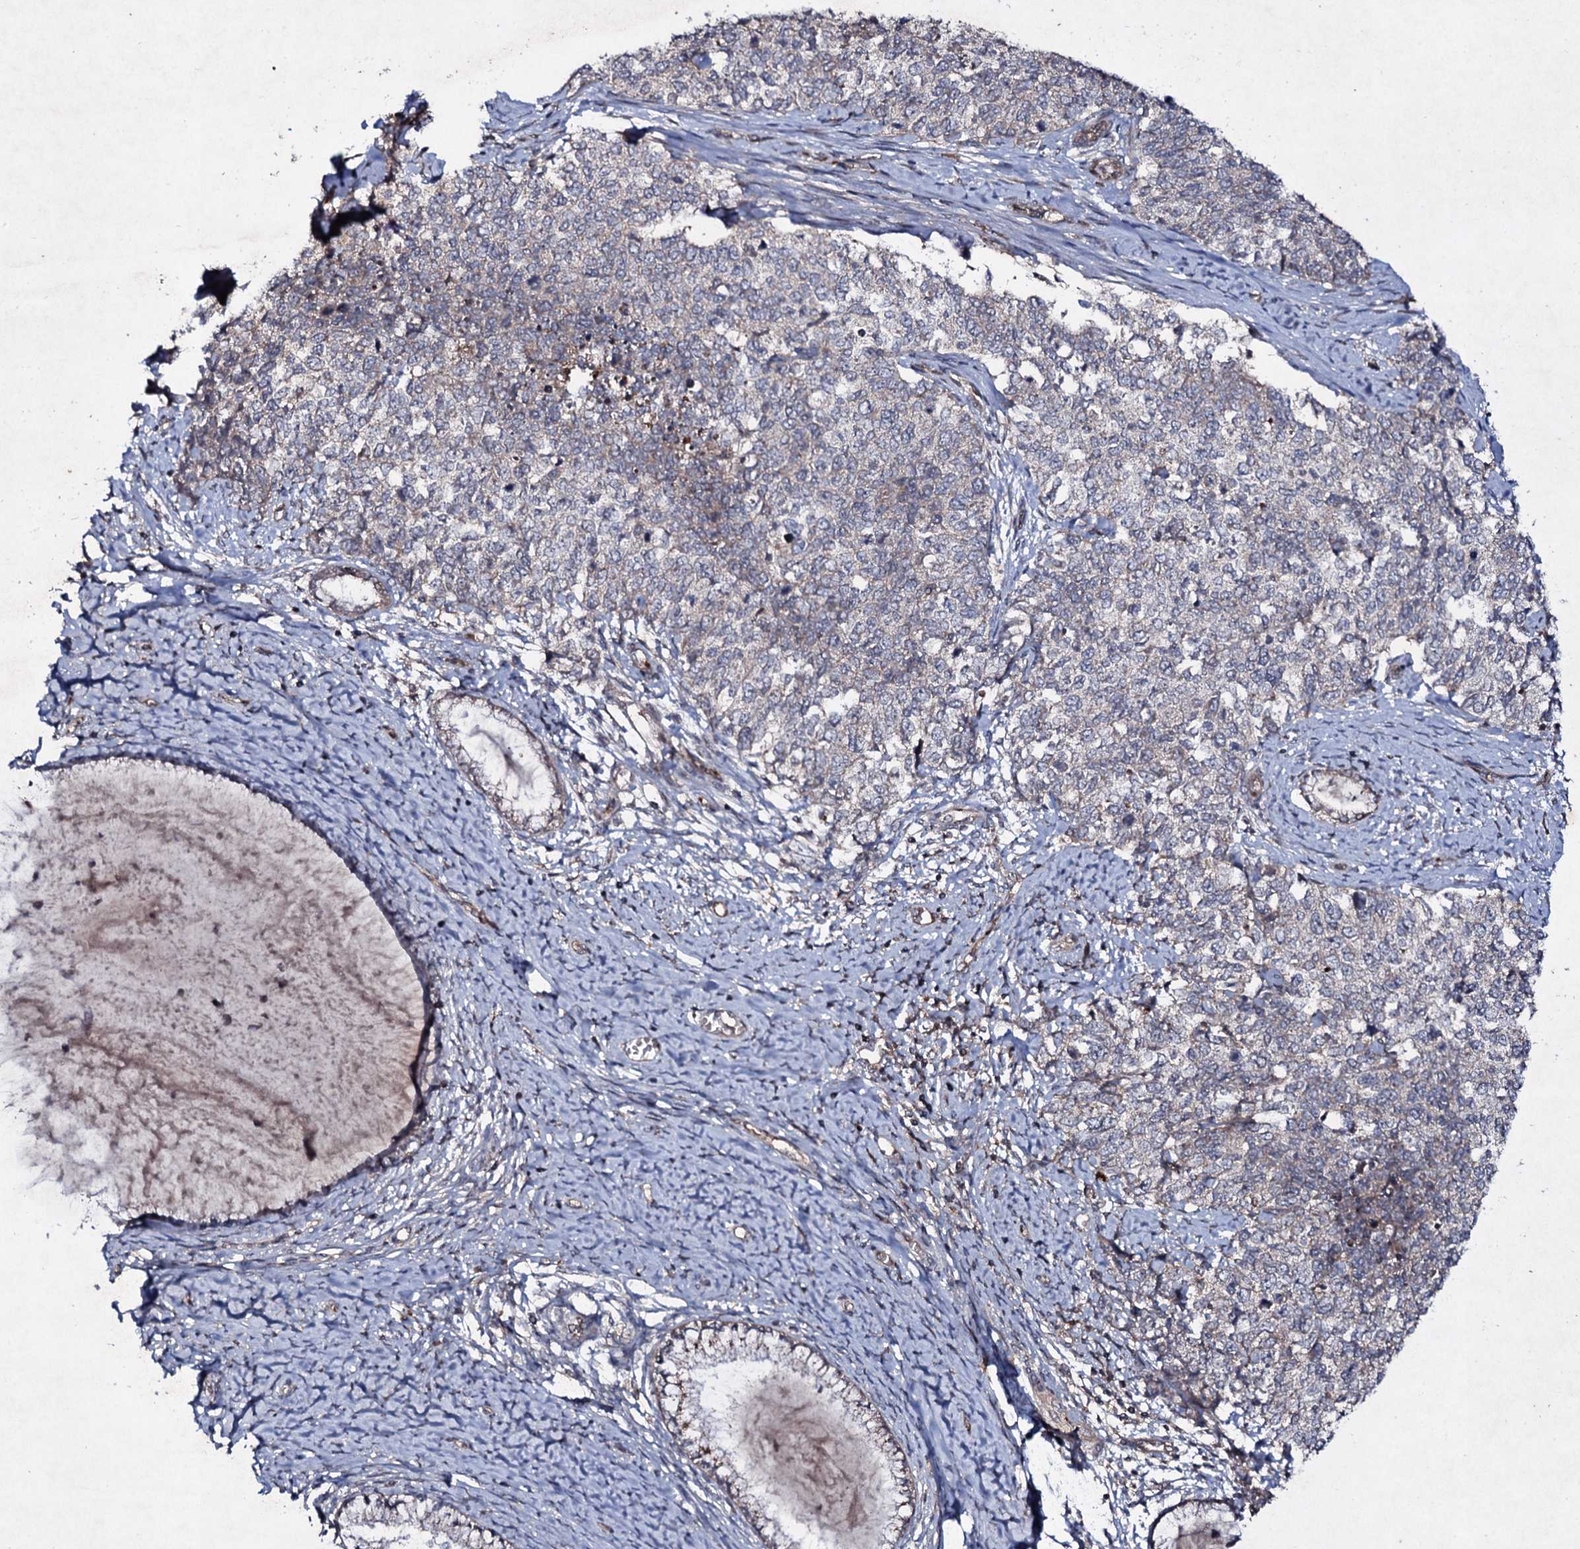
{"staining": {"intensity": "negative", "quantity": "none", "location": "none"}, "tissue": "cervical cancer", "cell_type": "Tumor cells", "image_type": "cancer", "snomed": [{"axis": "morphology", "description": "Squamous cell carcinoma, NOS"}, {"axis": "topography", "description": "Cervix"}], "caption": "Image shows no protein positivity in tumor cells of cervical cancer (squamous cell carcinoma) tissue. (DAB (3,3'-diaminobenzidine) IHC with hematoxylin counter stain).", "gene": "SNAP23", "patient": {"sex": "female", "age": 63}}